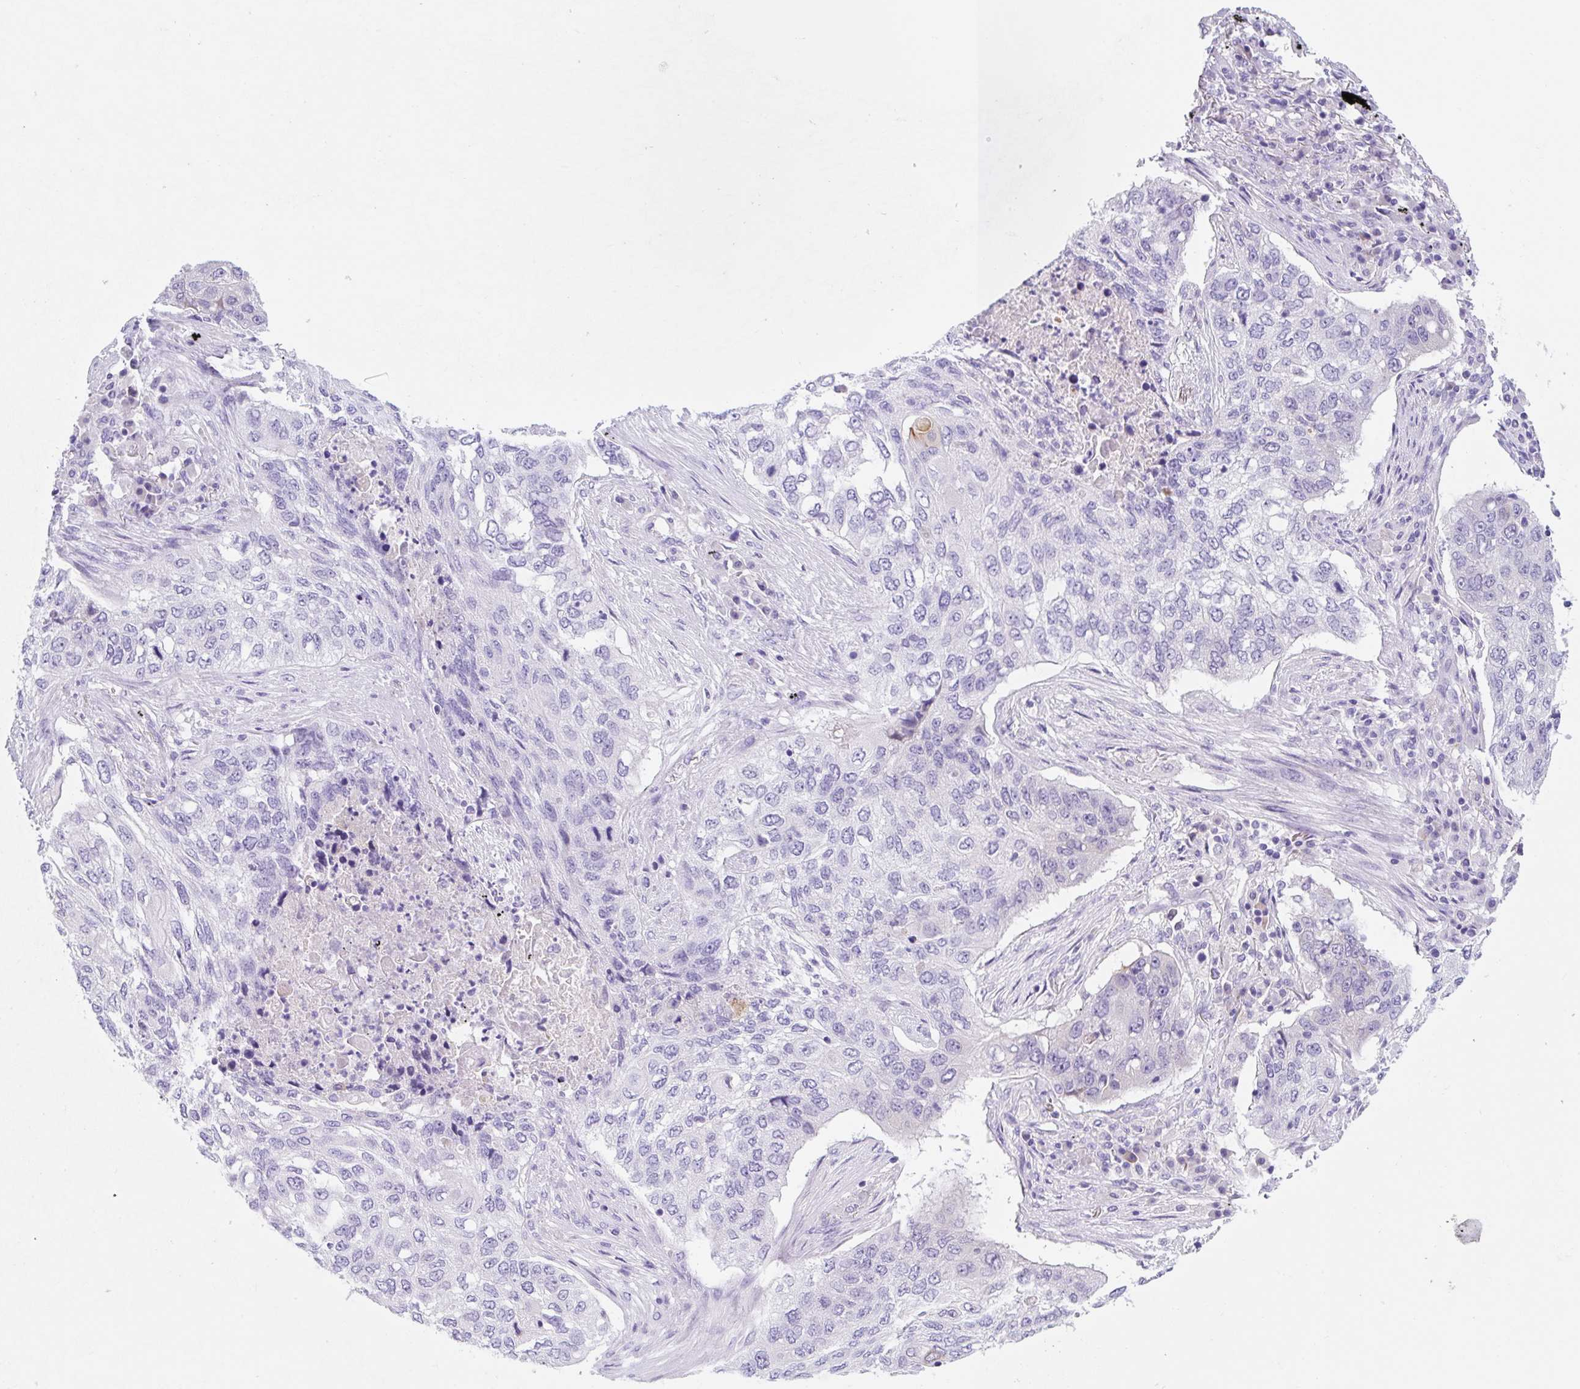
{"staining": {"intensity": "negative", "quantity": "none", "location": "none"}, "tissue": "lung cancer", "cell_type": "Tumor cells", "image_type": "cancer", "snomed": [{"axis": "morphology", "description": "Squamous cell carcinoma, NOS"}, {"axis": "topography", "description": "Lung"}], "caption": "Tumor cells are negative for brown protein staining in lung squamous cell carcinoma.", "gene": "KLK8", "patient": {"sex": "female", "age": 63}}